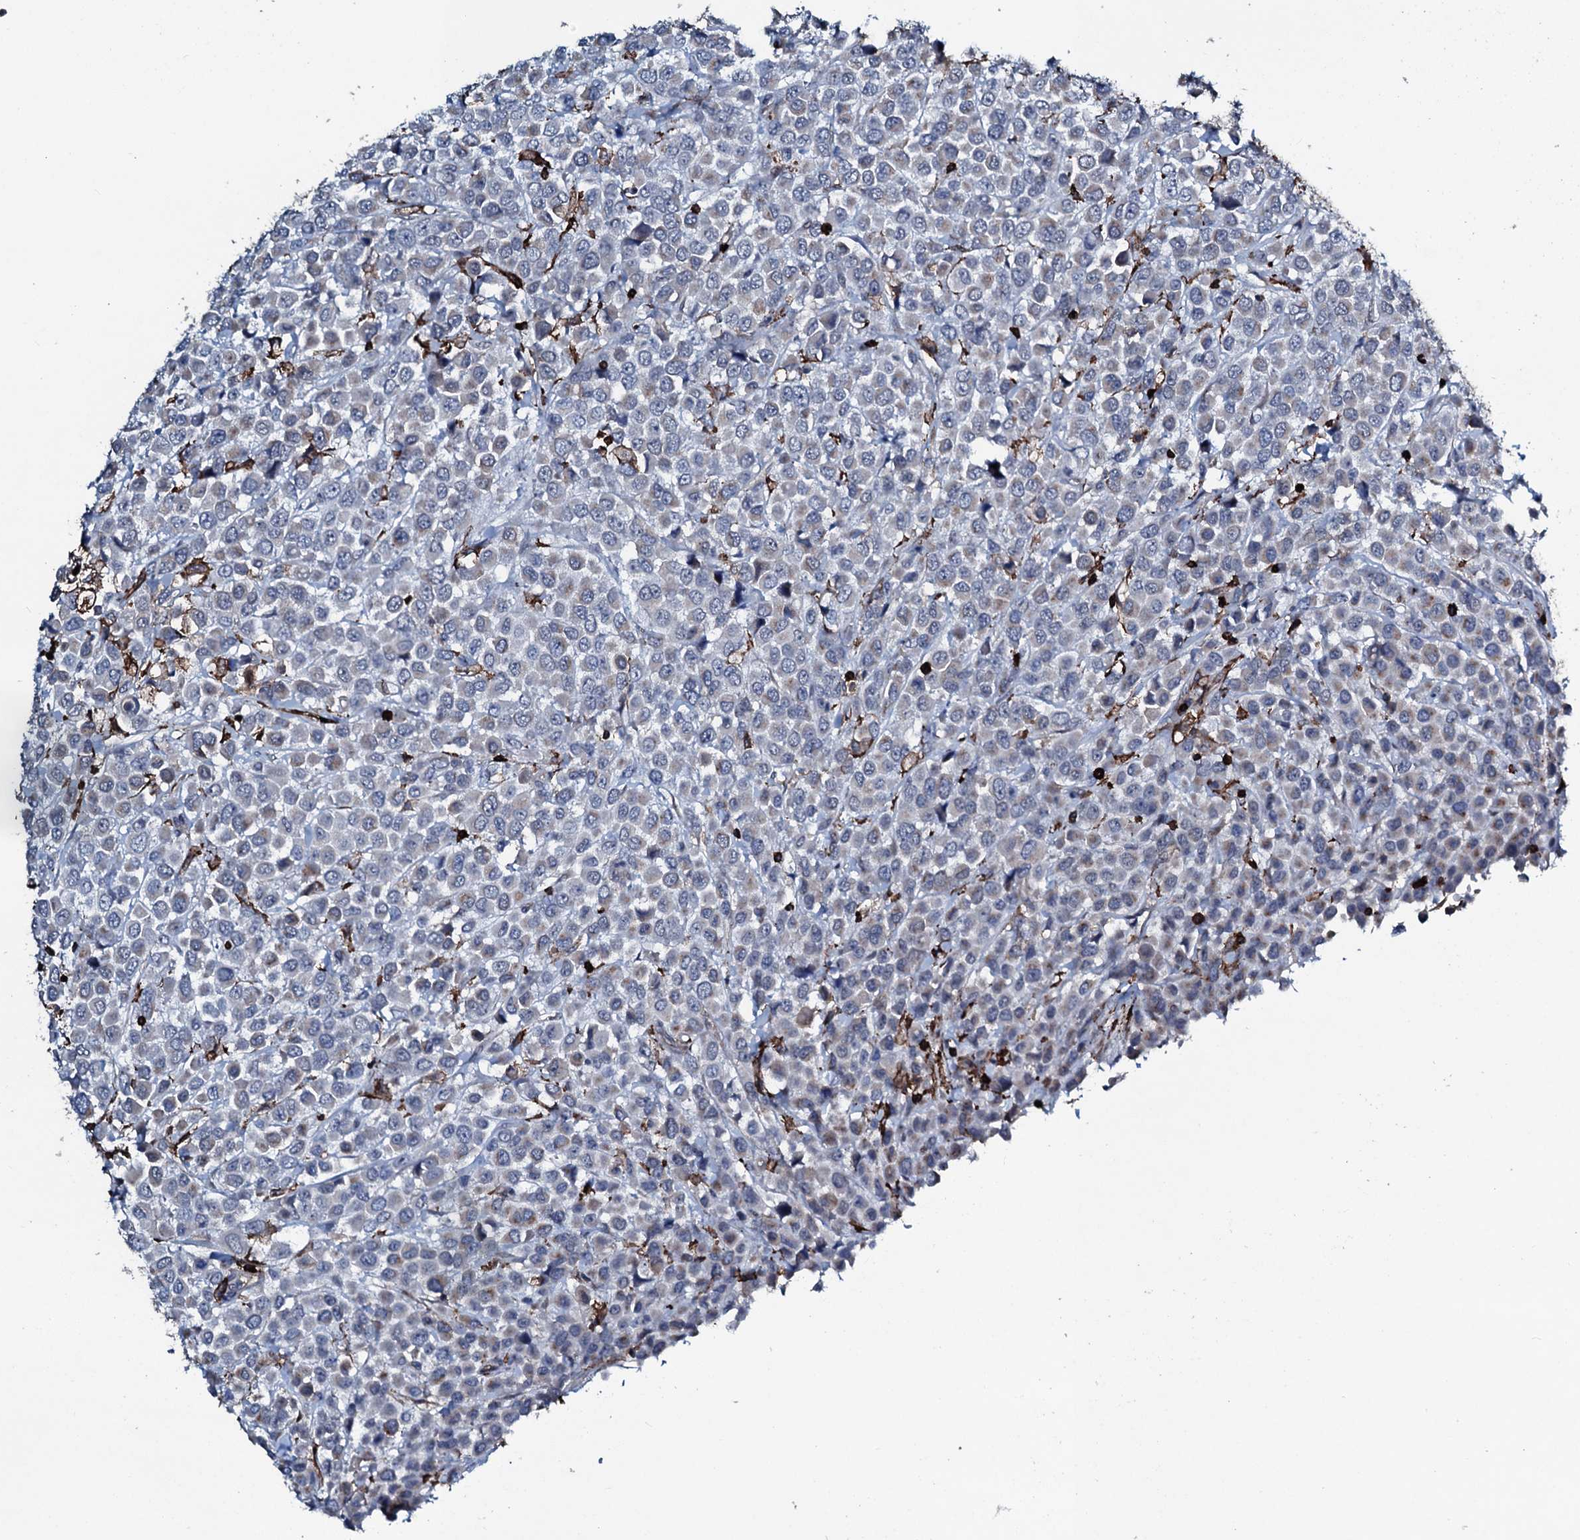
{"staining": {"intensity": "negative", "quantity": "none", "location": "none"}, "tissue": "breast cancer", "cell_type": "Tumor cells", "image_type": "cancer", "snomed": [{"axis": "morphology", "description": "Duct carcinoma"}, {"axis": "topography", "description": "Breast"}], "caption": "An immunohistochemistry (IHC) micrograph of invasive ductal carcinoma (breast) is shown. There is no staining in tumor cells of invasive ductal carcinoma (breast). (DAB (3,3'-diaminobenzidine) immunohistochemistry visualized using brightfield microscopy, high magnification).", "gene": "OGFOD2", "patient": {"sex": "female", "age": 61}}